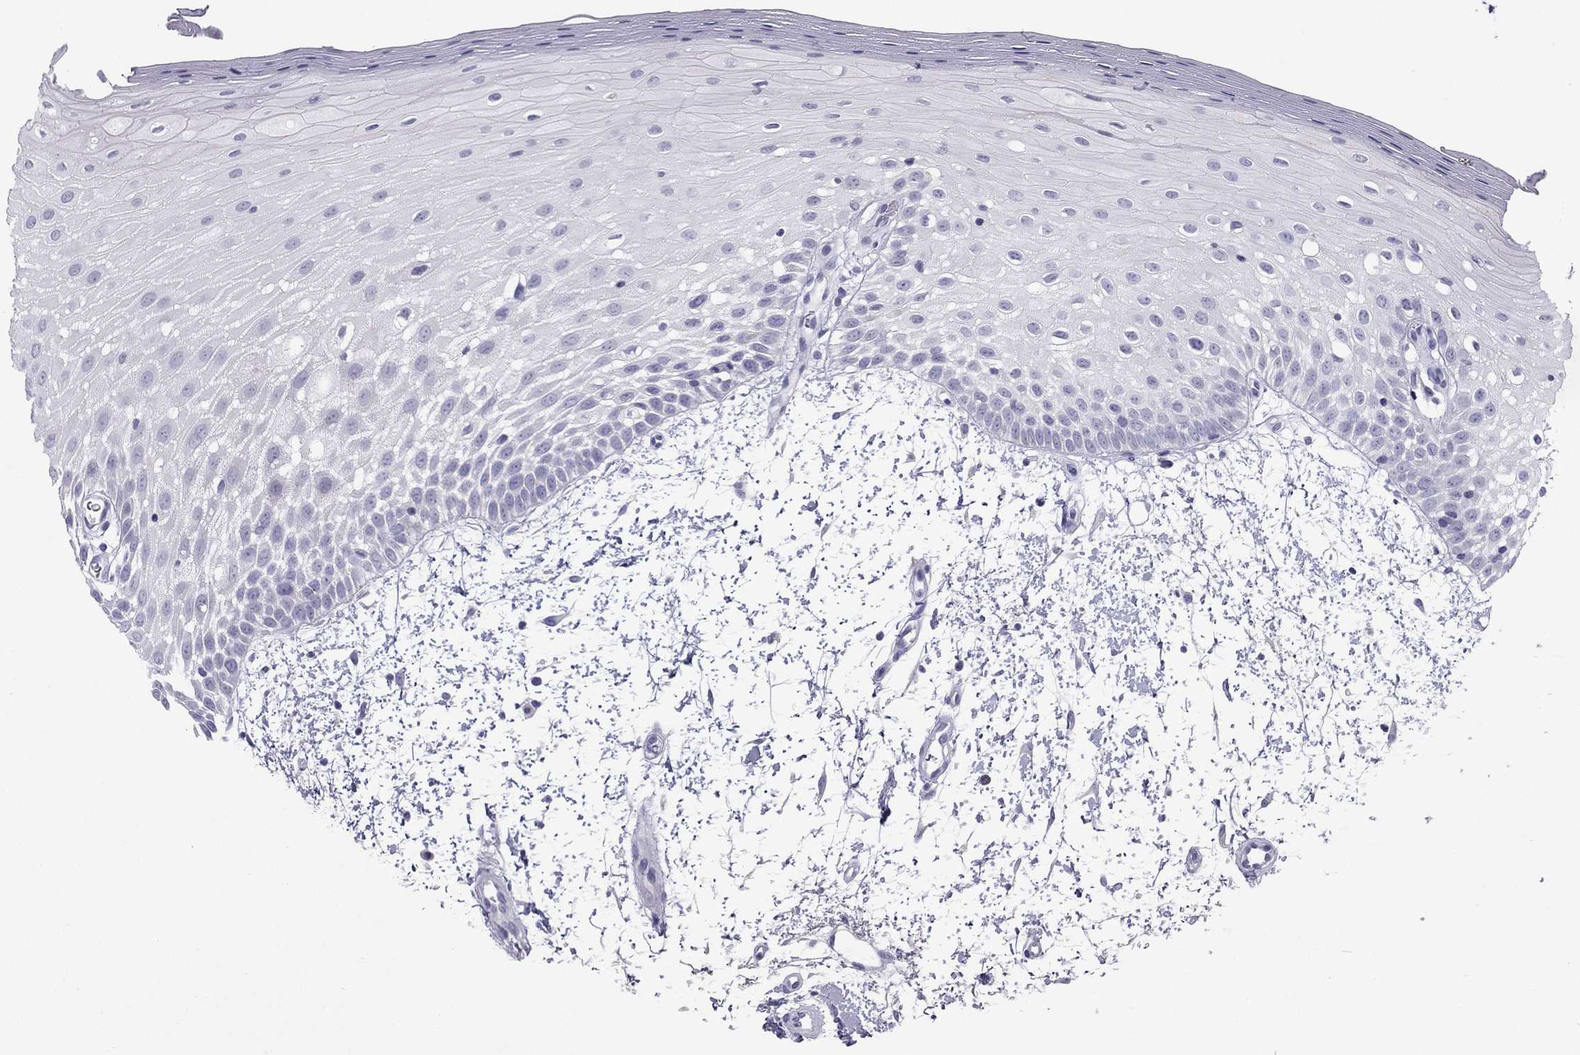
{"staining": {"intensity": "negative", "quantity": "none", "location": "none"}, "tissue": "oral mucosa", "cell_type": "Squamous epithelial cells", "image_type": "normal", "snomed": [{"axis": "morphology", "description": "Normal tissue, NOS"}, {"axis": "morphology", "description": "Squamous cell carcinoma, NOS"}, {"axis": "topography", "description": "Oral tissue"}, {"axis": "topography", "description": "Head-Neck"}], "caption": "Immunohistochemistry (IHC) of normal oral mucosa reveals no expression in squamous epithelial cells.", "gene": "RGS8", "patient": {"sex": "female", "age": 75}}